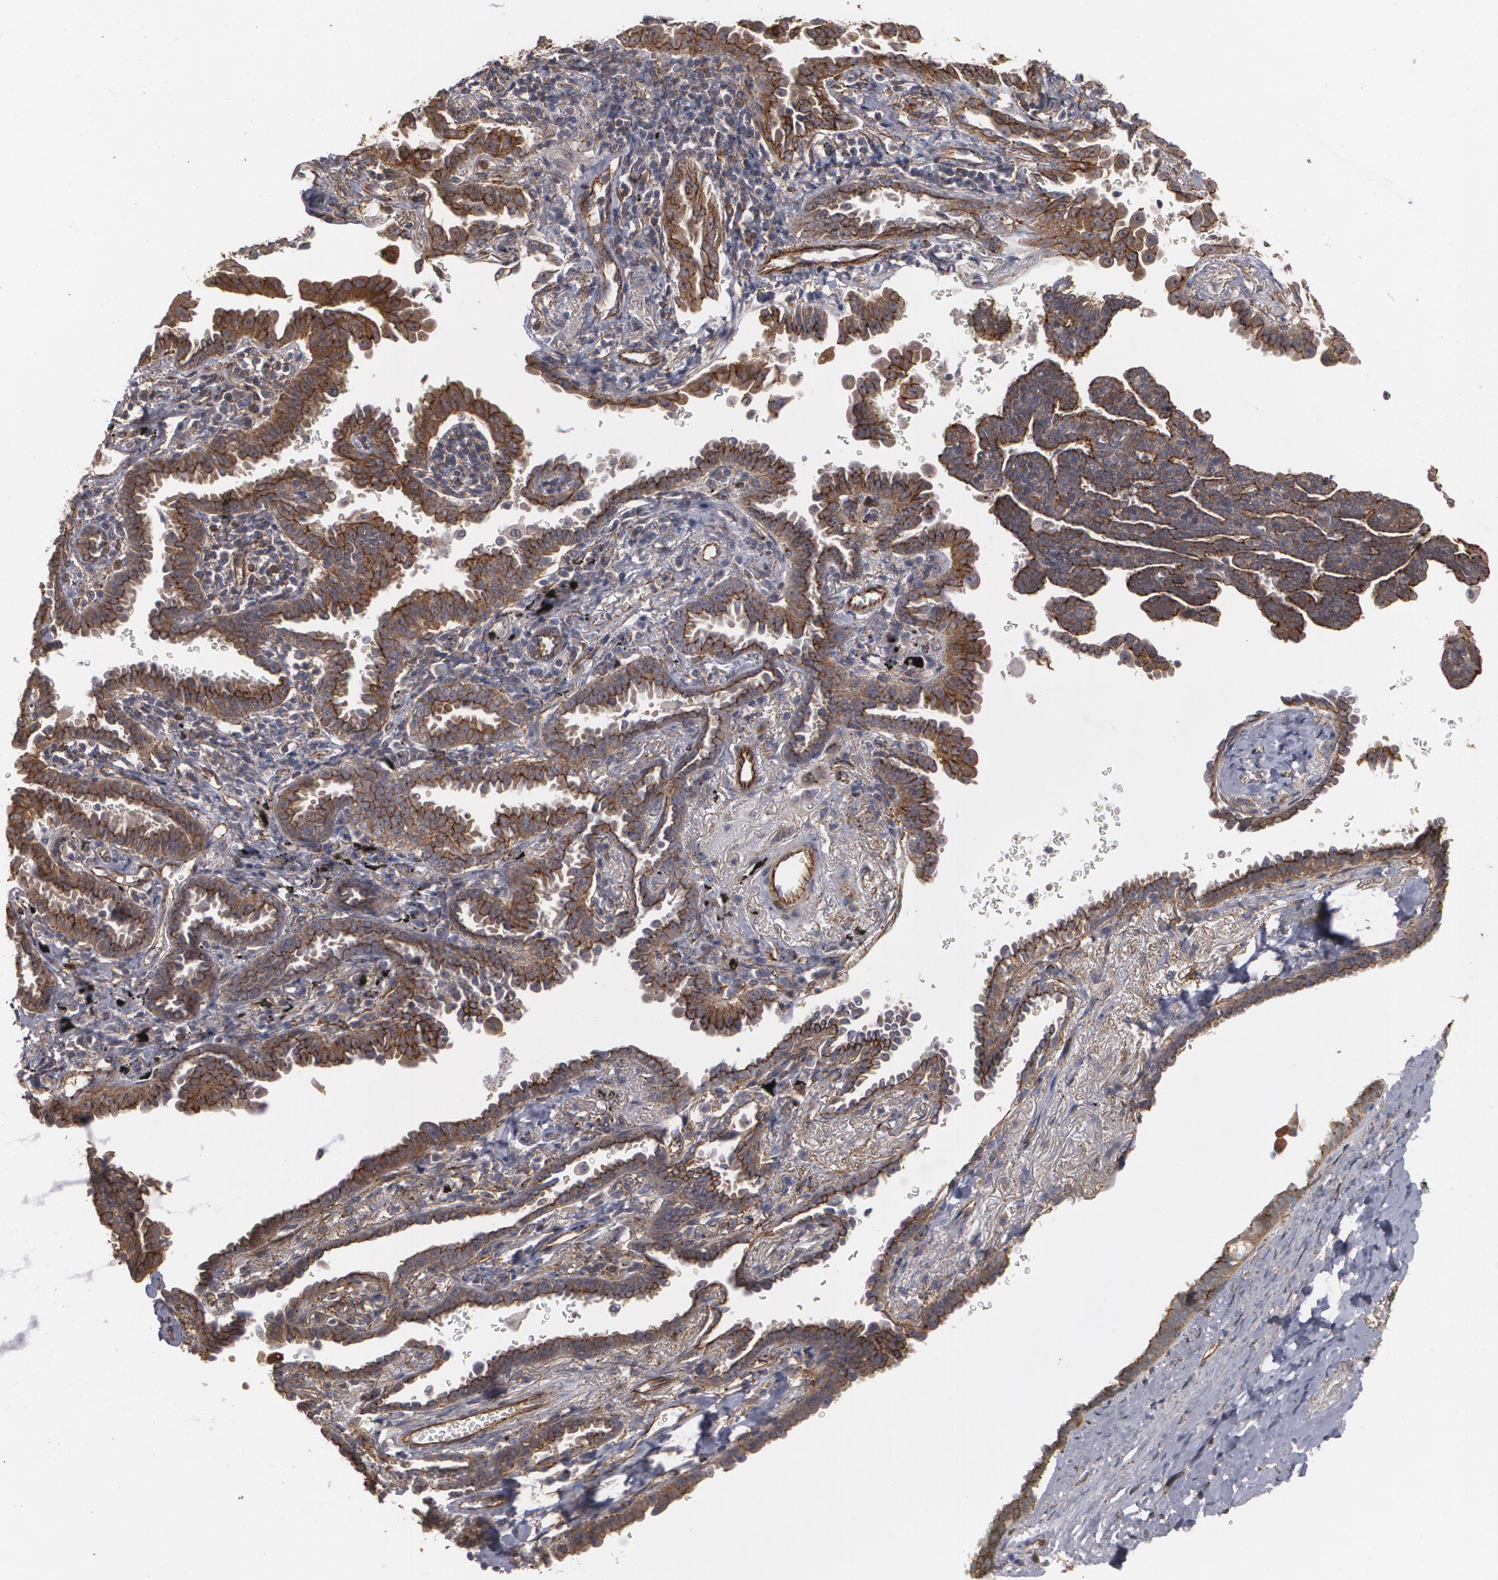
{"staining": {"intensity": "strong", "quantity": ">75%", "location": "cytoplasmic/membranous"}, "tissue": "lung cancer", "cell_type": "Tumor cells", "image_type": "cancer", "snomed": [{"axis": "morphology", "description": "Adenocarcinoma, NOS"}, {"axis": "topography", "description": "Lung"}], "caption": "Immunohistochemical staining of human adenocarcinoma (lung) demonstrates strong cytoplasmic/membranous protein staining in about >75% of tumor cells.", "gene": "TJP1", "patient": {"sex": "female", "age": 64}}